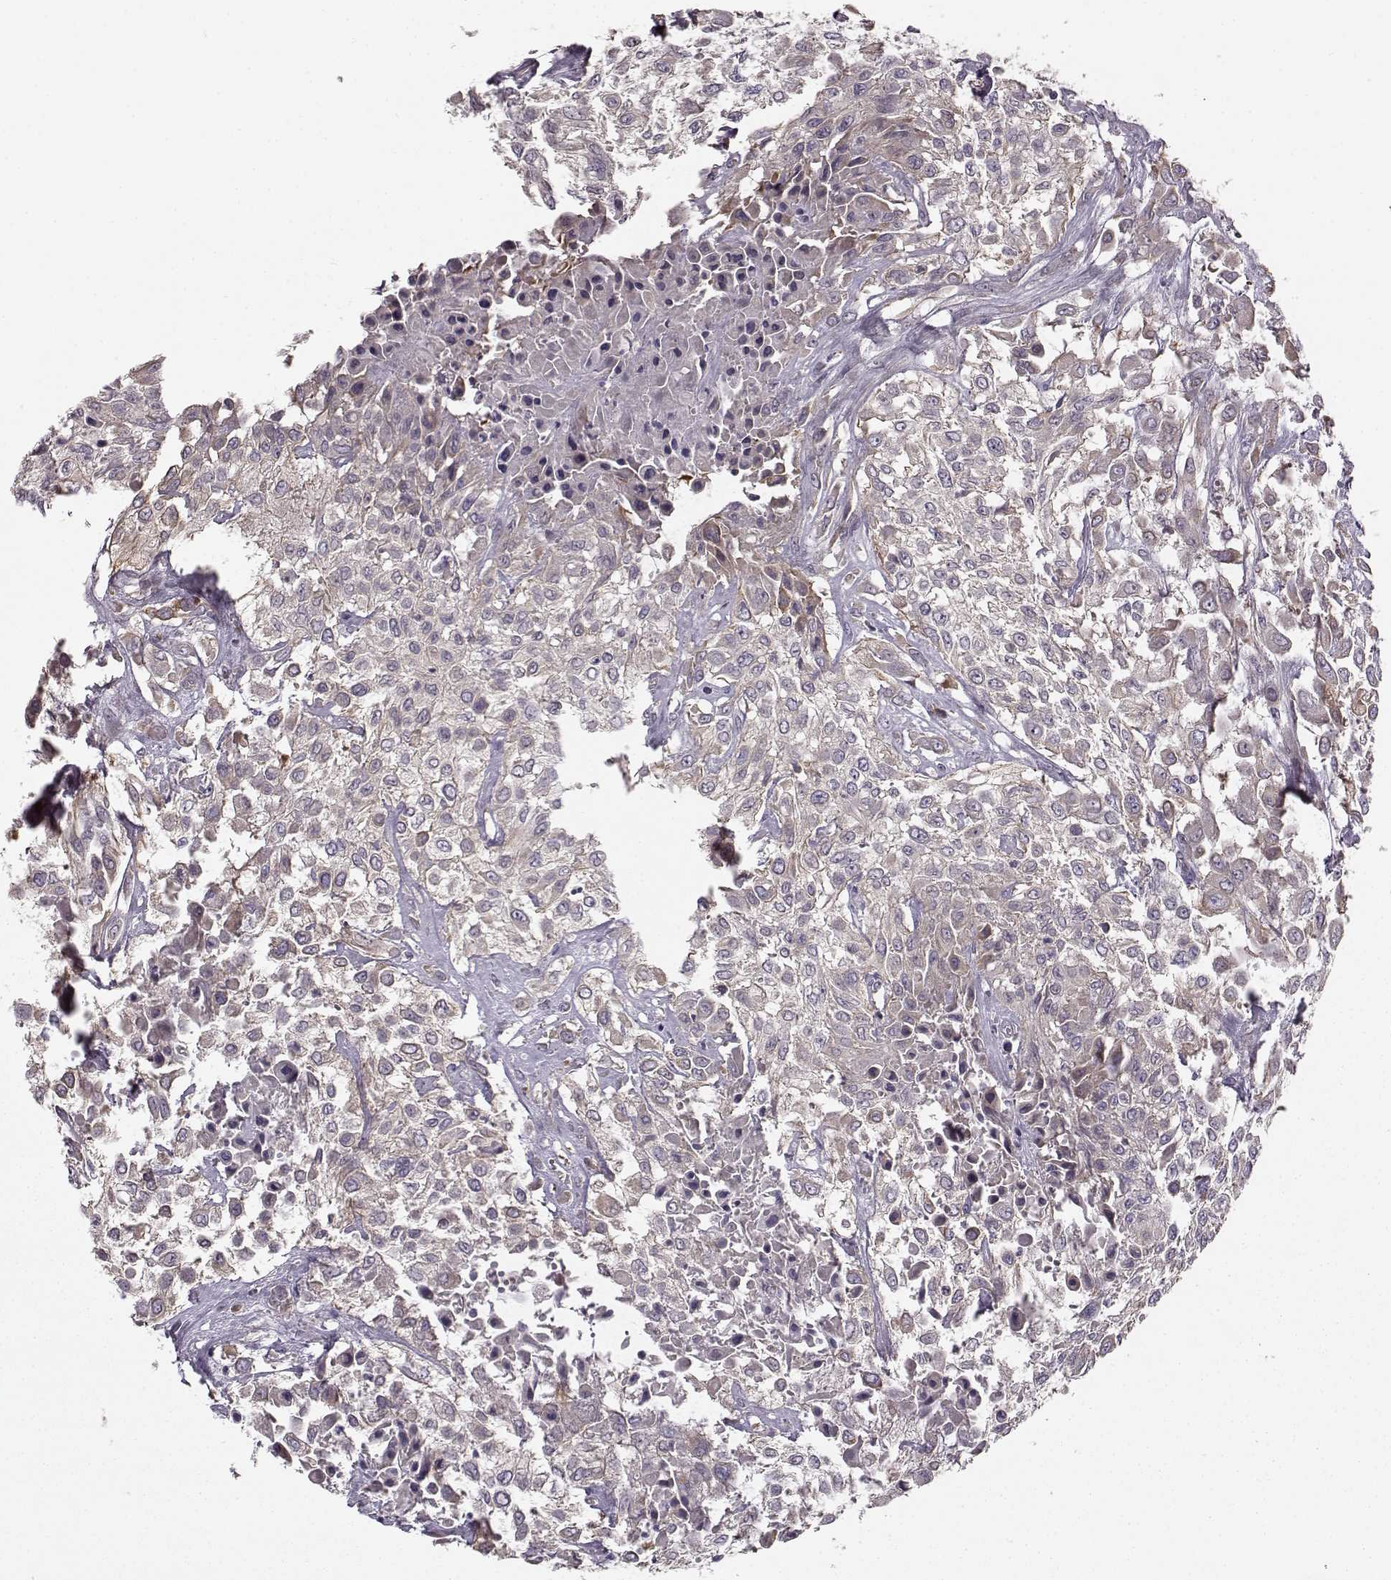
{"staining": {"intensity": "weak", "quantity": "25%-75%", "location": "cytoplasmic/membranous"}, "tissue": "urothelial cancer", "cell_type": "Tumor cells", "image_type": "cancer", "snomed": [{"axis": "morphology", "description": "Urothelial carcinoma, High grade"}, {"axis": "topography", "description": "Urinary bladder"}], "caption": "Immunohistochemical staining of human urothelial carcinoma (high-grade) demonstrates low levels of weak cytoplasmic/membranous protein positivity in about 25%-75% of tumor cells.", "gene": "MTR", "patient": {"sex": "male", "age": 57}}